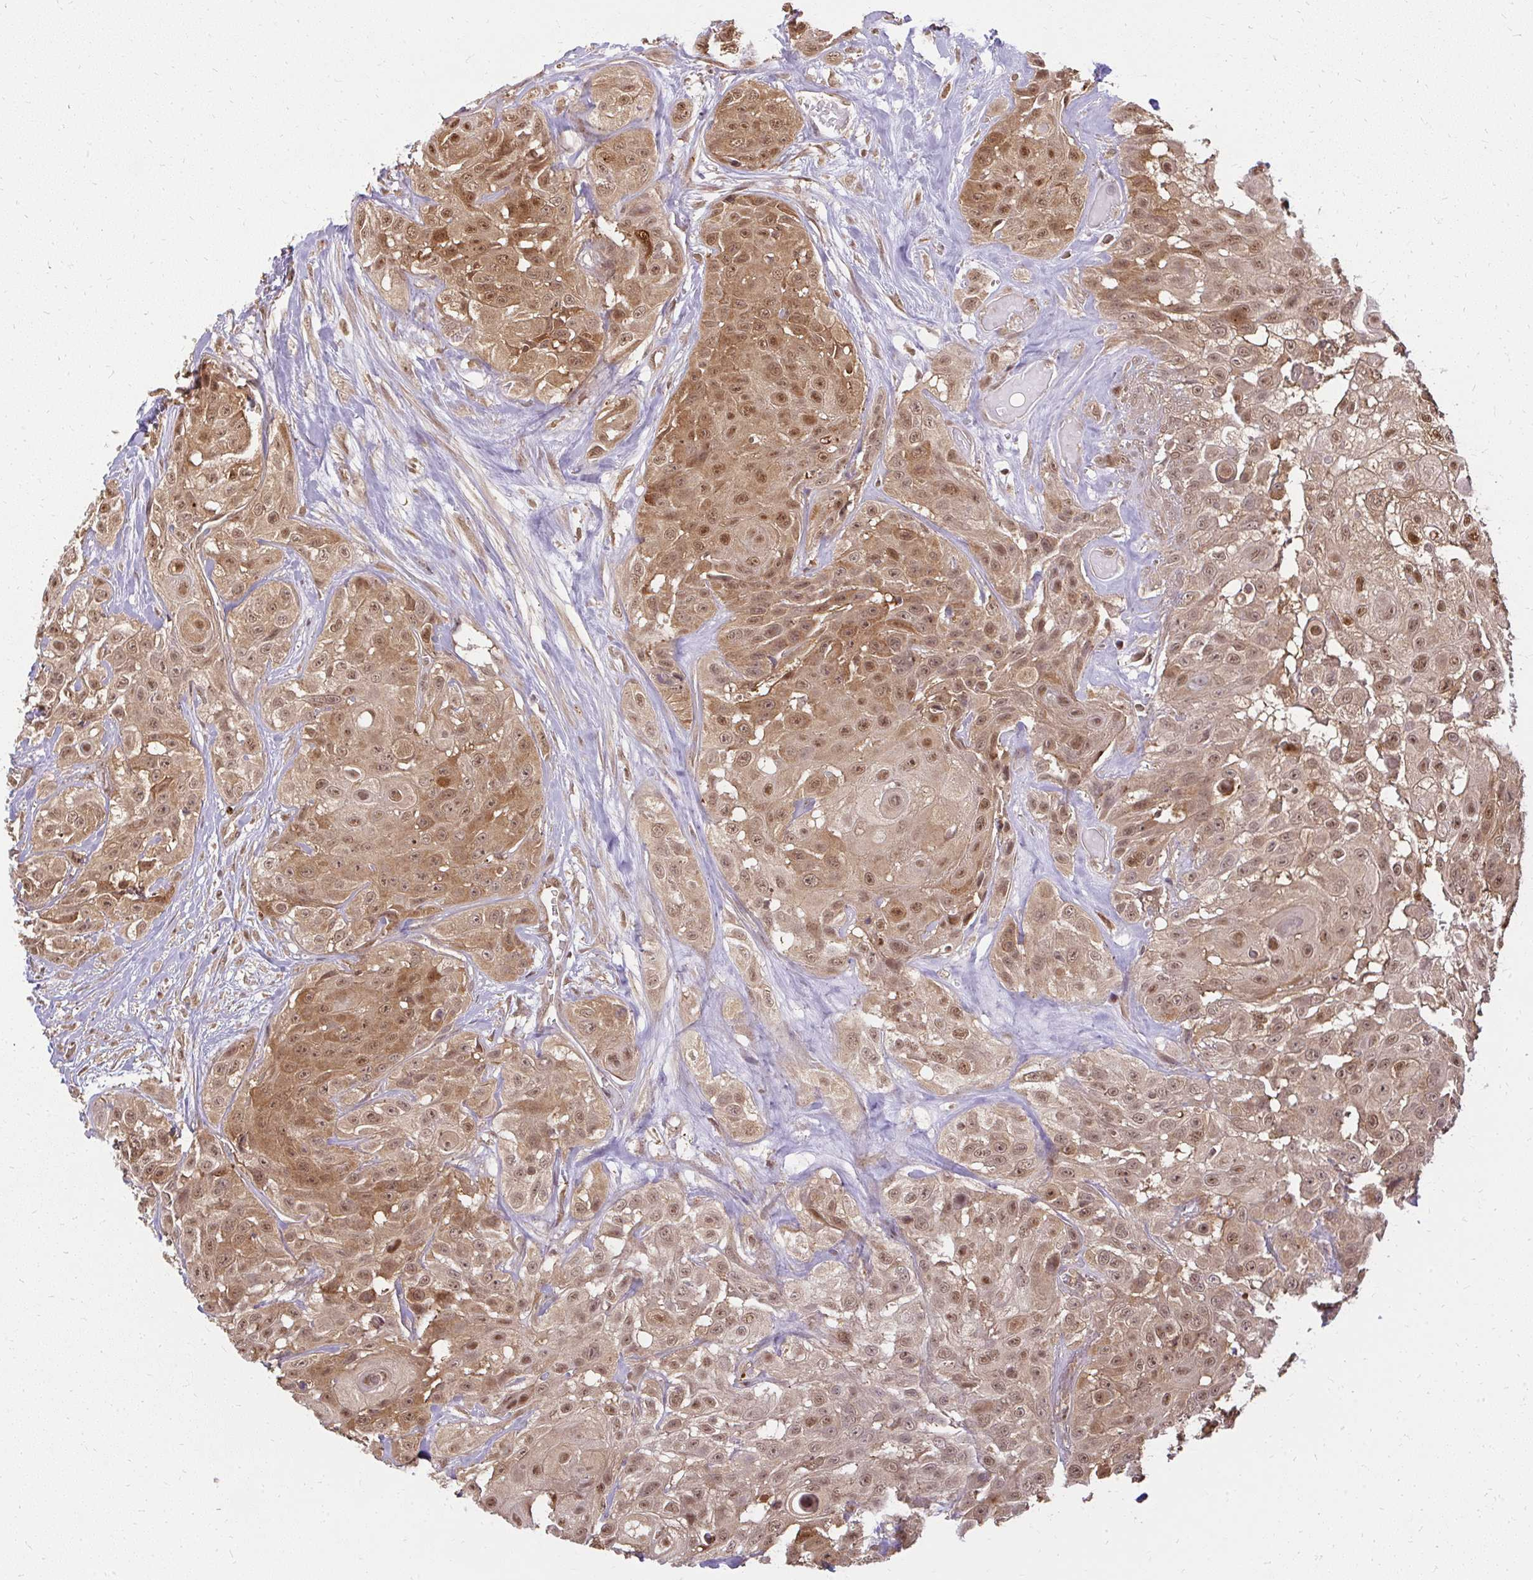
{"staining": {"intensity": "moderate", "quantity": ">75%", "location": "cytoplasmic/membranous,nuclear"}, "tissue": "head and neck cancer", "cell_type": "Tumor cells", "image_type": "cancer", "snomed": [{"axis": "morphology", "description": "Squamous cell carcinoma, NOS"}, {"axis": "topography", "description": "Head-Neck"}], "caption": "Head and neck cancer (squamous cell carcinoma) tissue exhibits moderate cytoplasmic/membranous and nuclear staining in approximately >75% of tumor cells, visualized by immunohistochemistry. Immunohistochemistry stains the protein of interest in brown and the nuclei are stained blue.", "gene": "LARS2", "patient": {"sex": "male", "age": 83}}